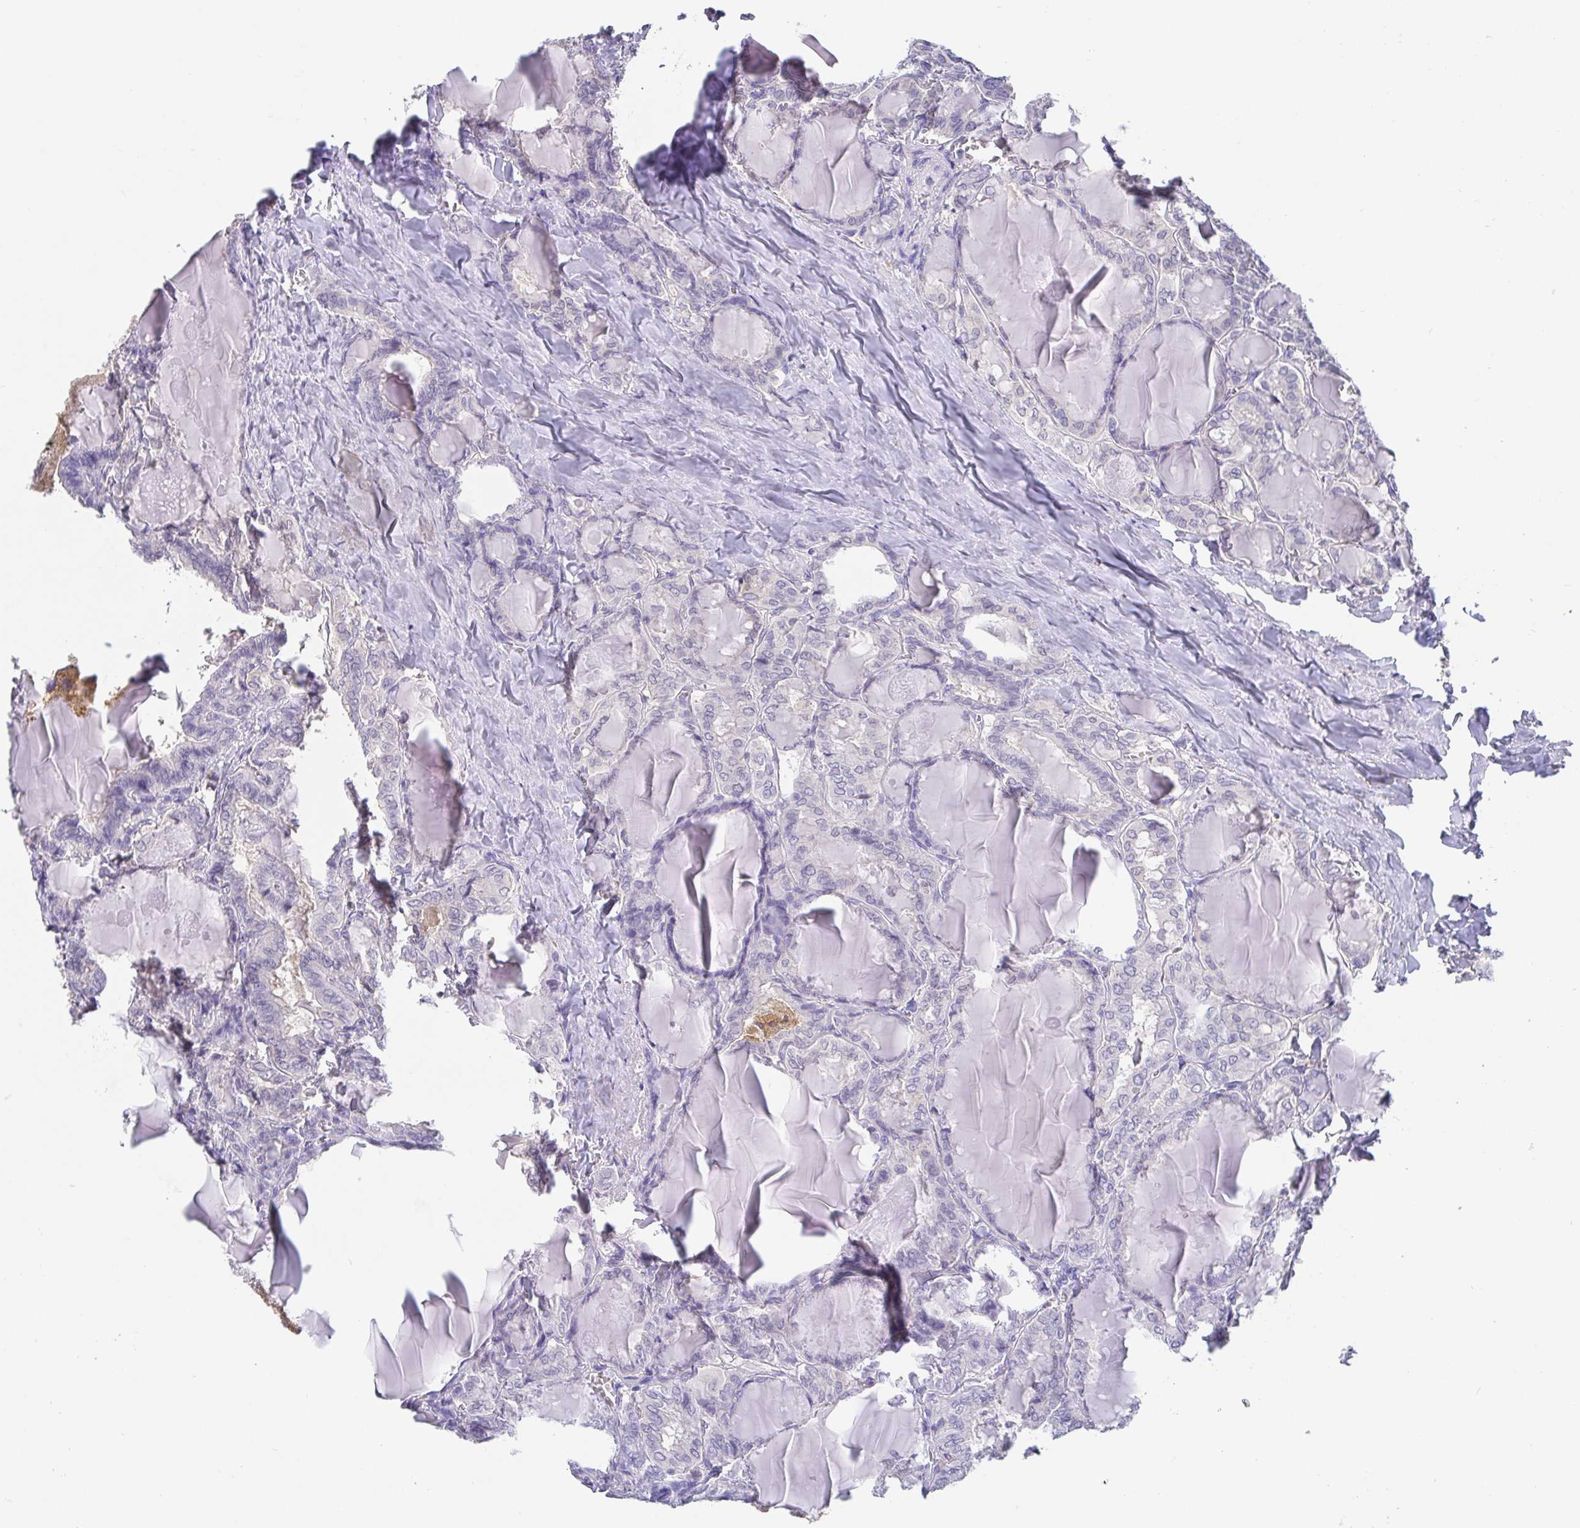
{"staining": {"intensity": "negative", "quantity": "none", "location": "none"}, "tissue": "thyroid cancer", "cell_type": "Tumor cells", "image_type": "cancer", "snomed": [{"axis": "morphology", "description": "Papillary adenocarcinoma, NOS"}, {"axis": "topography", "description": "Thyroid gland"}], "caption": "Immunohistochemistry (IHC) of thyroid cancer (papillary adenocarcinoma) displays no expression in tumor cells.", "gene": "IDH1", "patient": {"sex": "female", "age": 46}}